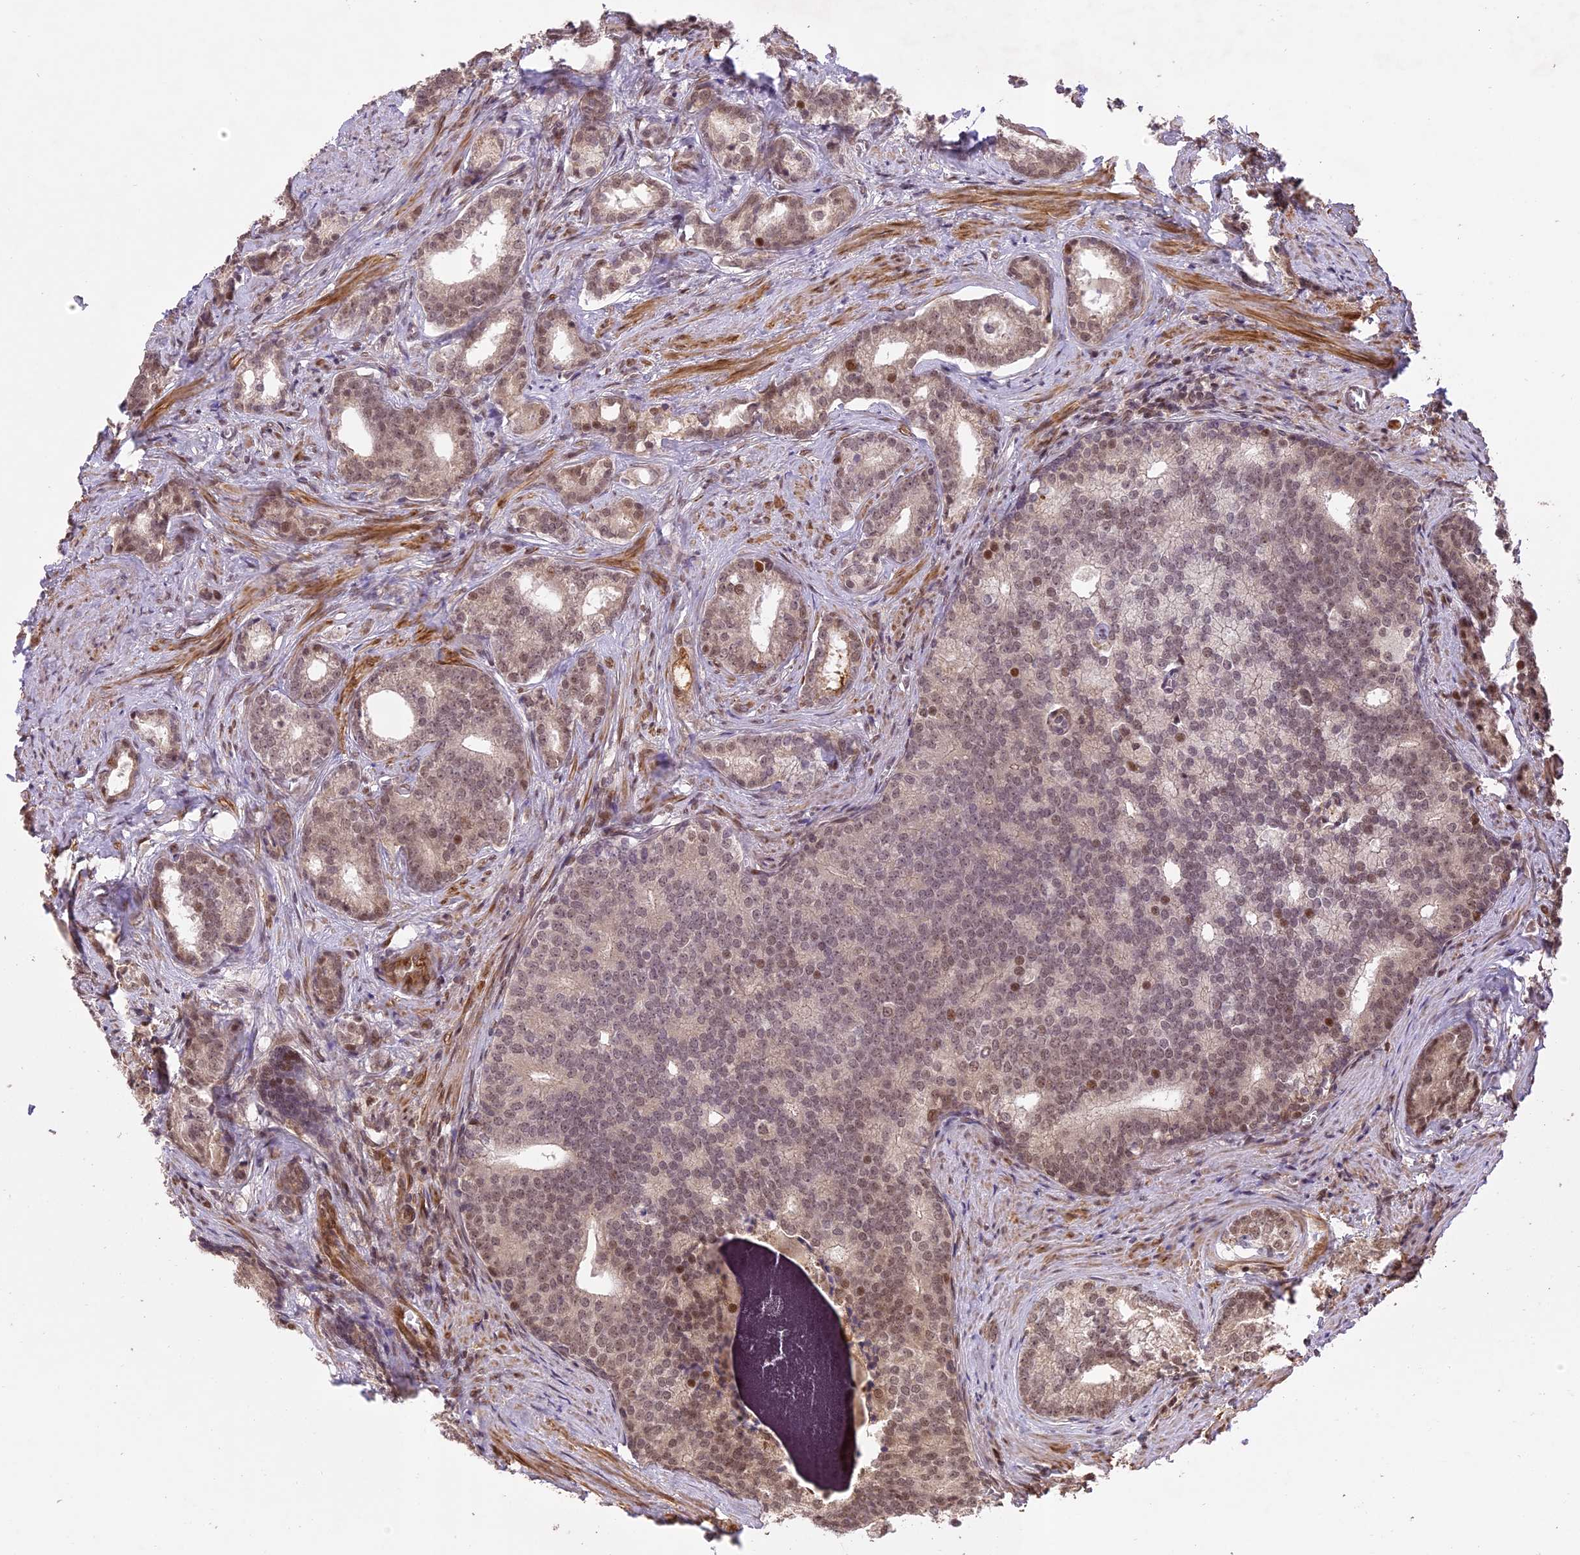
{"staining": {"intensity": "moderate", "quantity": "<25%", "location": "nuclear"}, "tissue": "prostate cancer", "cell_type": "Tumor cells", "image_type": "cancer", "snomed": [{"axis": "morphology", "description": "Adenocarcinoma, Low grade"}, {"axis": "topography", "description": "Prostate"}], "caption": "There is low levels of moderate nuclear positivity in tumor cells of prostate adenocarcinoma (low-grade), as demonstrated by immunohistochemical staining (brown color).", "gene": "PRELID2", "patient": {"sex": "male", "age": 71}}